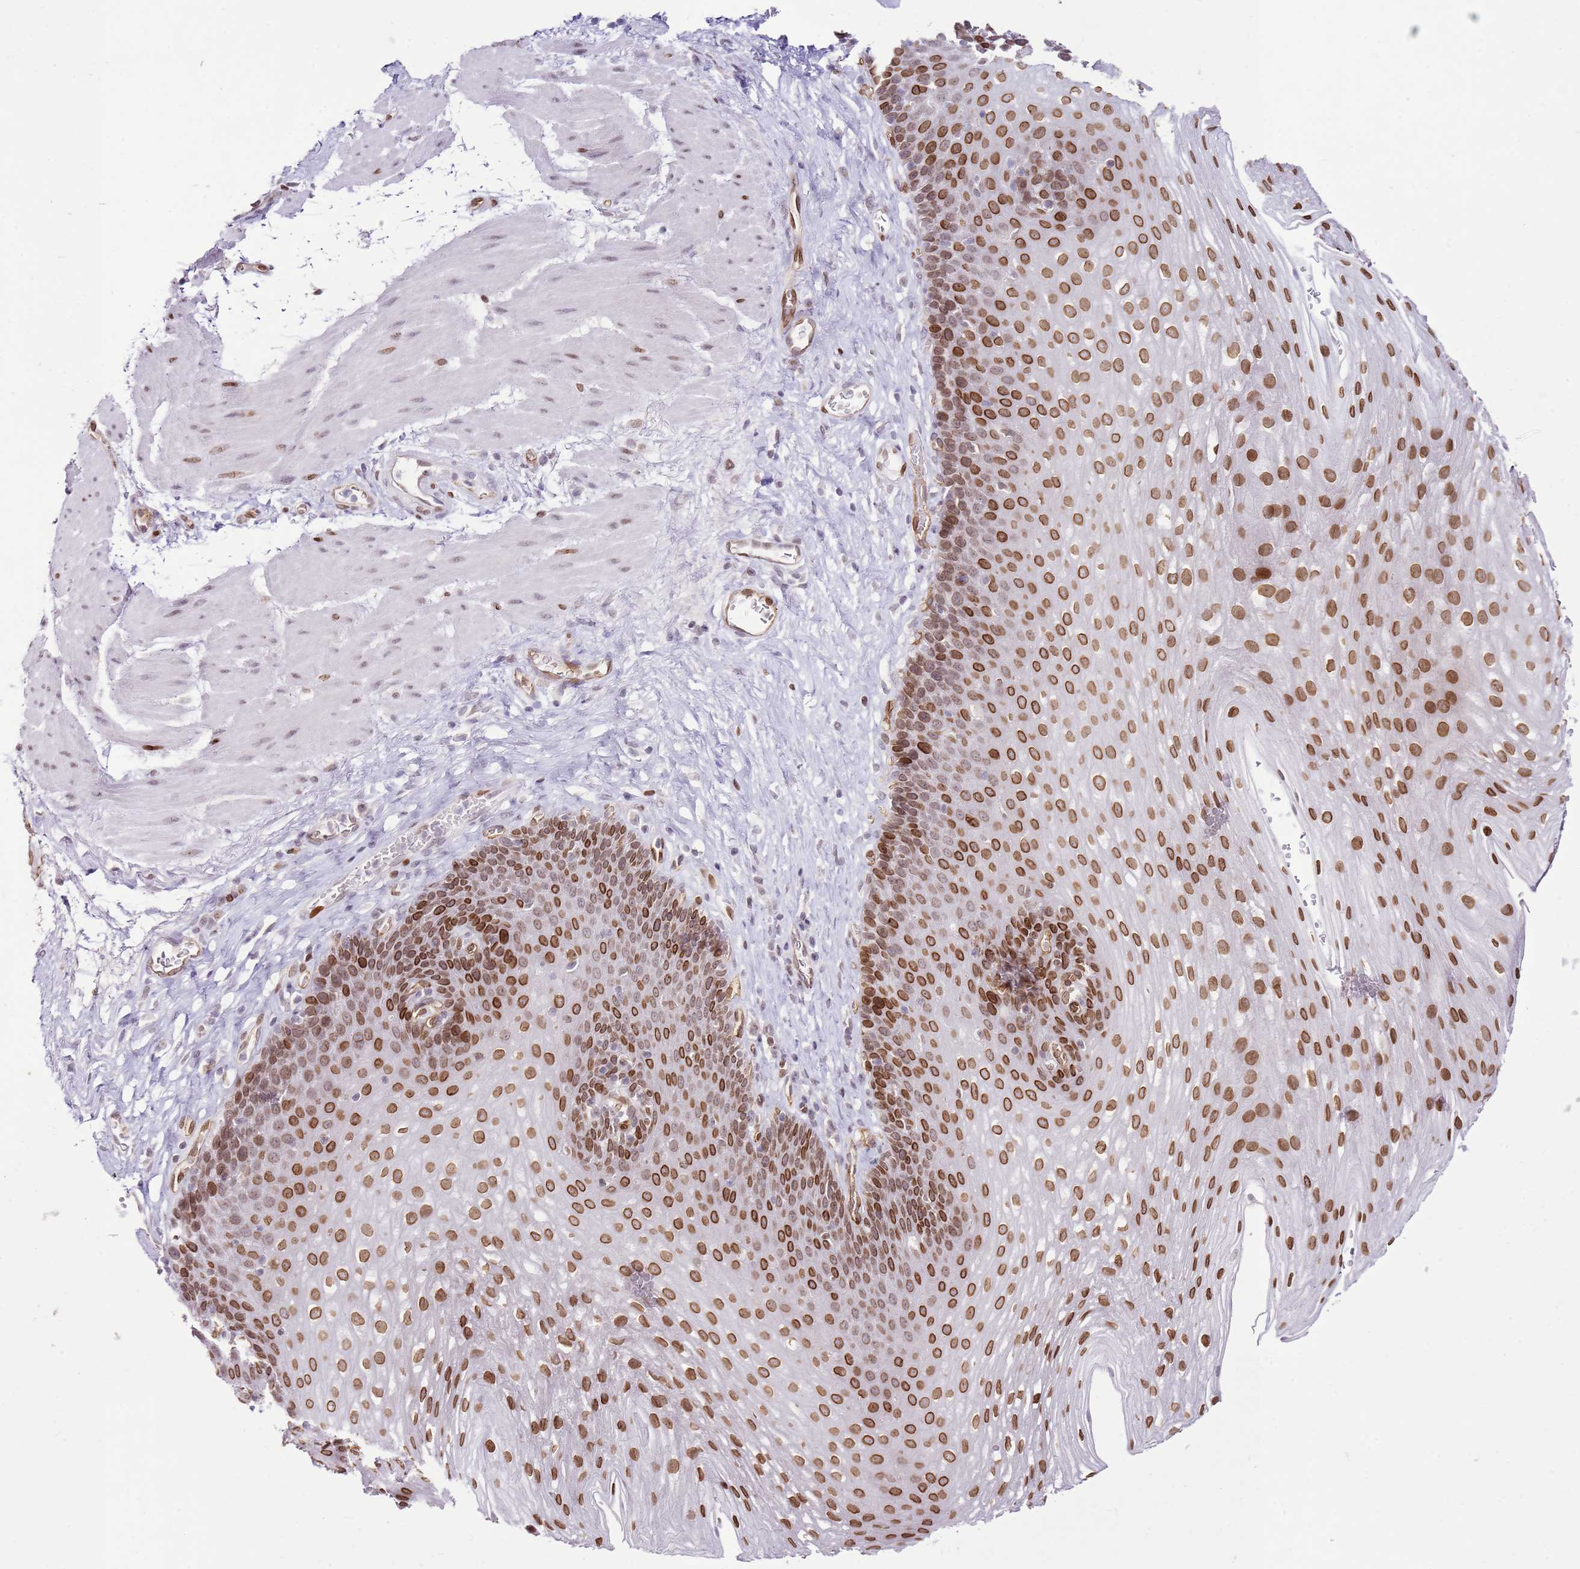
{"staining": {"intensity": "strong", "quantity": ">75%", "location": "cytoplasmic/membranous,nuclear"}, "tissue": "esophagus", "cell_type": "Squamous epithelial cells", "image_type": "normal", "snomed": [{"axis": "morphology", "description": "Normal tissue, NOS"}, {"axis": "topography", "description": "Esophagus"}], "caption": "Immunohistochemical staining of benign human esophagus shows strong cytoplasmic/membranous,nuclear protein expression in approximately >75% of squamous epithelial cells.", "gene": "POU6F1", "patient": {"sex": "female", "age": 66}}